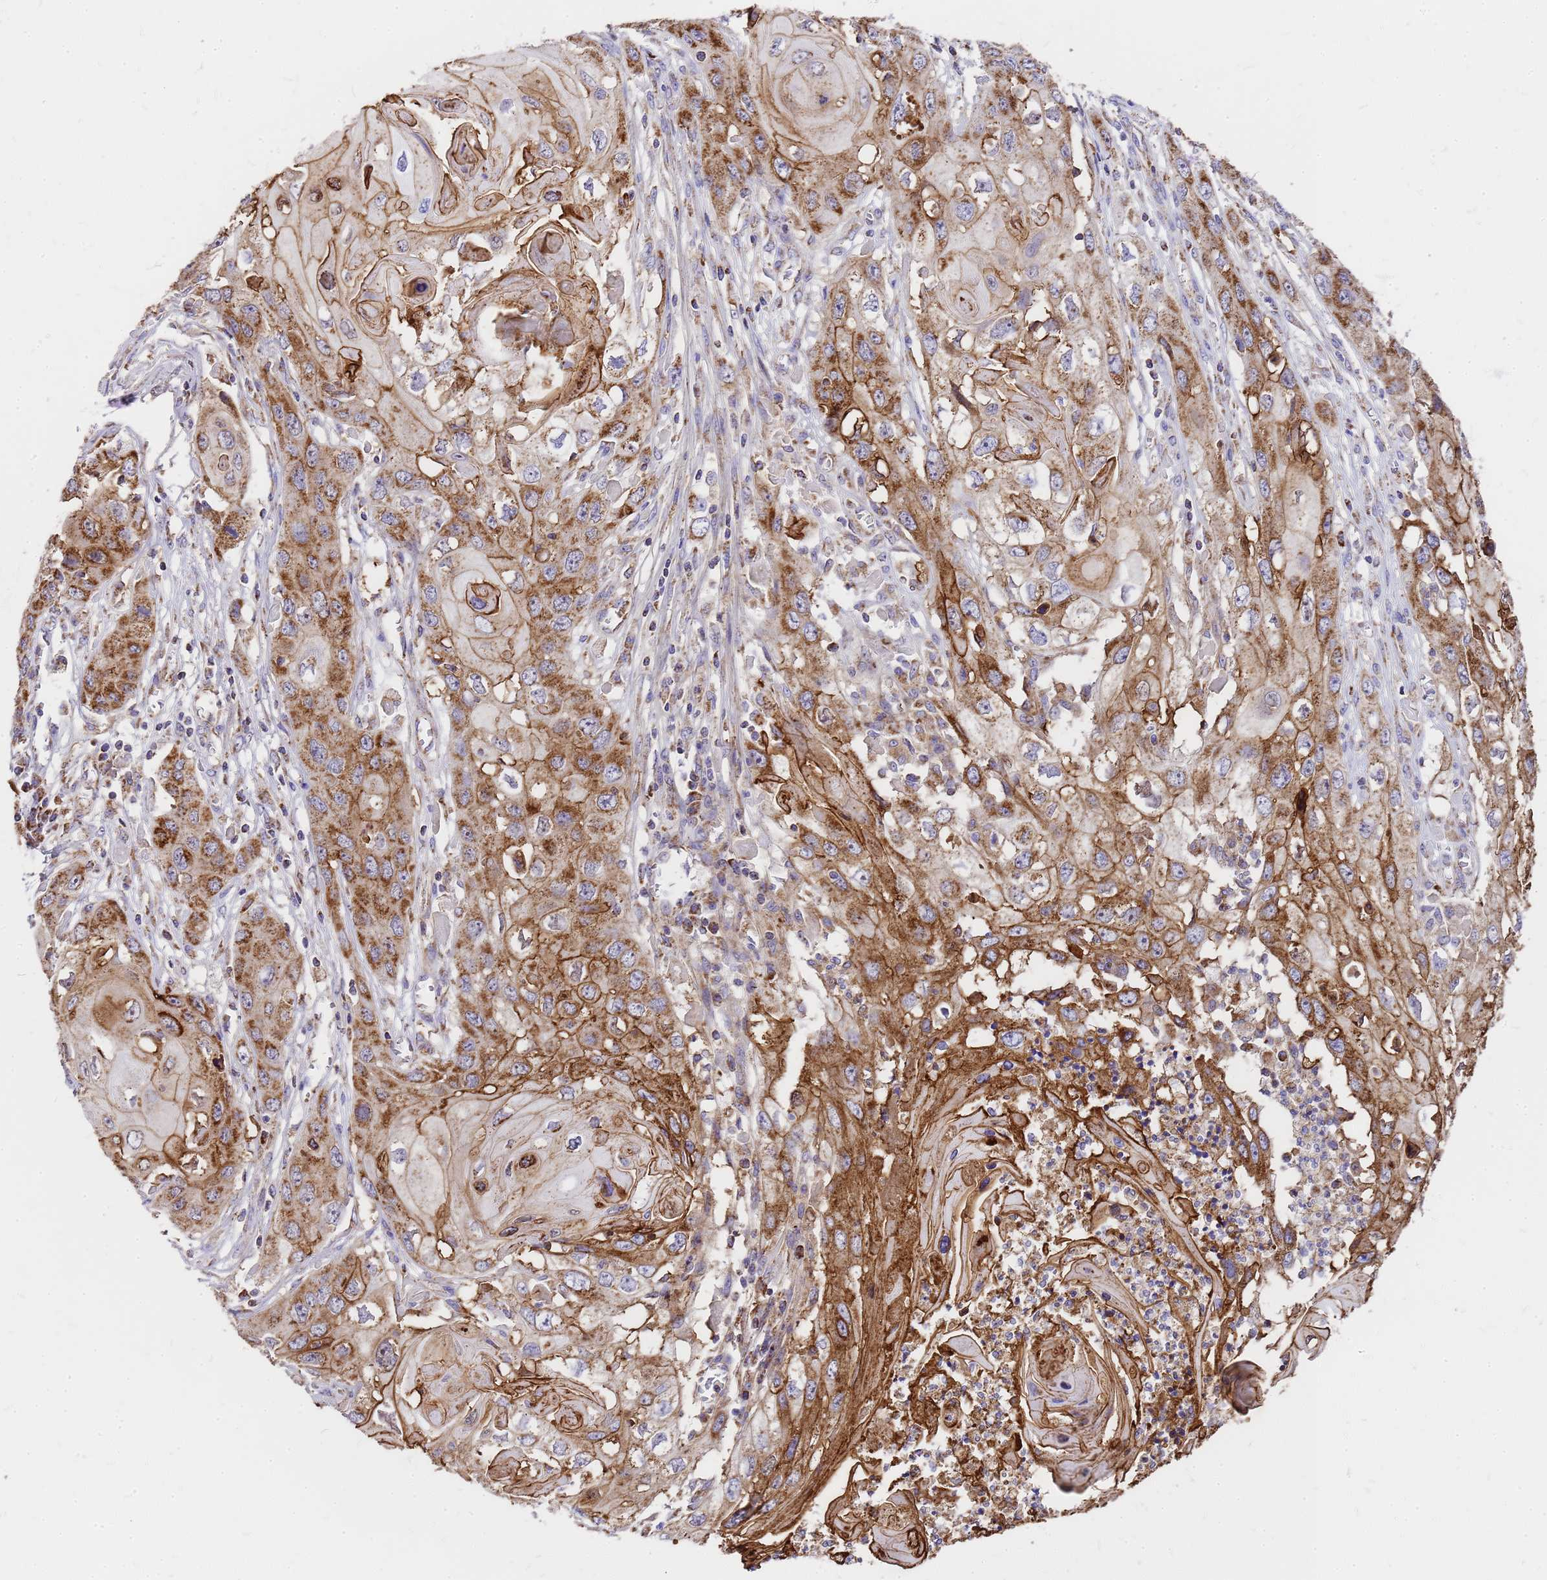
{"staining": {"intensity": "moderate", "quantity": ">75%", "location": "cytoplasmic/membranous"}, "tissue": "skin cancer", "cell_type": "Tumor cells", "image_type": "cancer", "snomed": [{"axis": "morphology", "description": "Squamous cell carcinoma, NOS"}, {"axis": "topography", "description": "Skin"}], "caption": "The photomicrograph displays a brown stain indicating the presence of a protein in the cytoplasmic/membranous of tumor cells in skin cancer. Using DAB (brown) and hematoxylin (blue) stains, captured at high magnification using brightfield microscopy.", "gene": "MRPS26", "patient": {"sex": "male", "age": 55}}